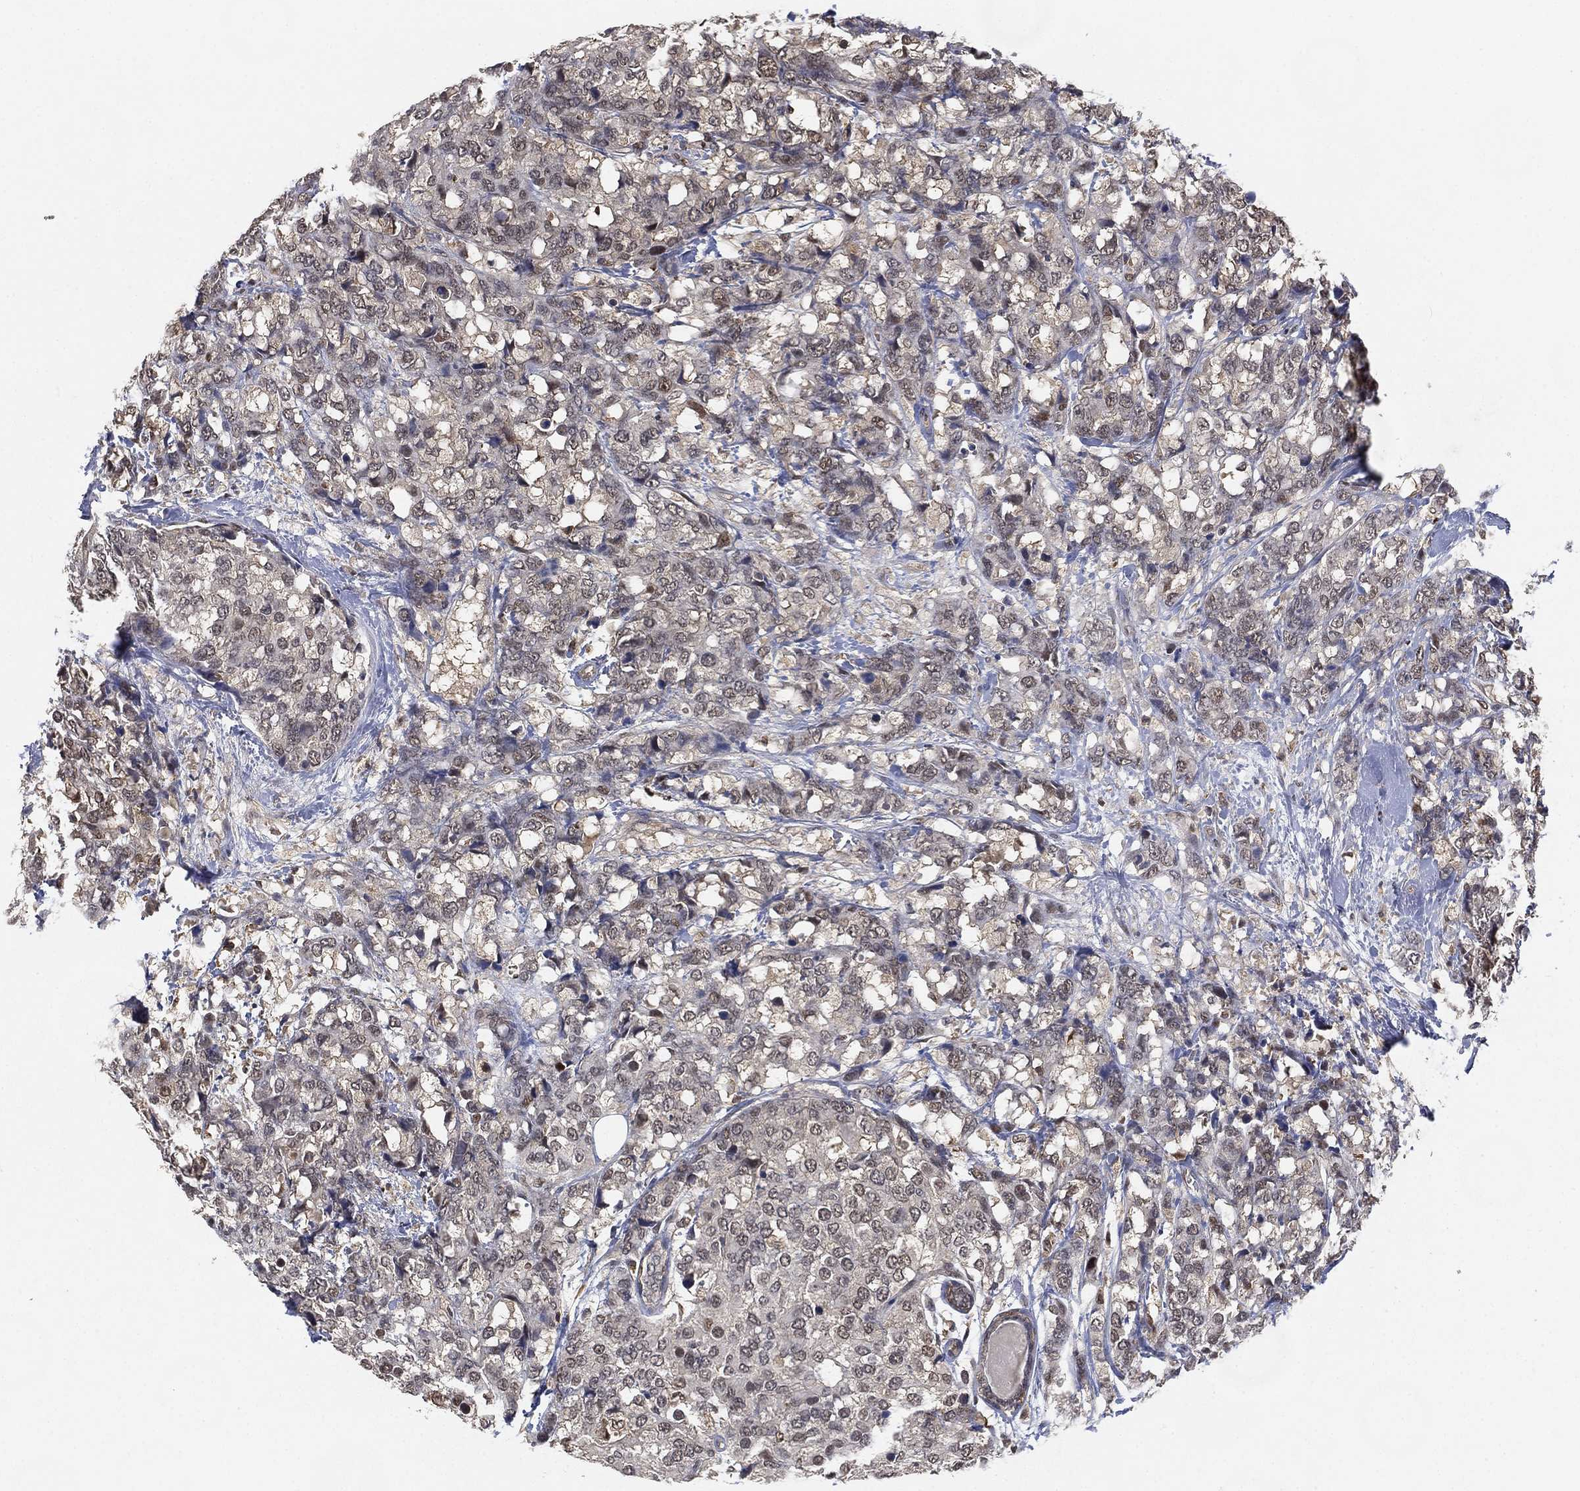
{"staining": {"intensity": "negative", "quantity": "none", "location": "none"}, "tissue": "breast cancer", "cell_type": "Tumor cells", "image_type": "cancer", "snomed": [{"axis": "morphology", "description": "Lobular carcinoma"}, {"axis": "topography", "description": "Breast"}], "caption": "IHC of human breast lobular carcinoma demonstrates no expression in tumor cells.", "gene": "WDR26", "patient": {"sex": "female", "age": 59}}